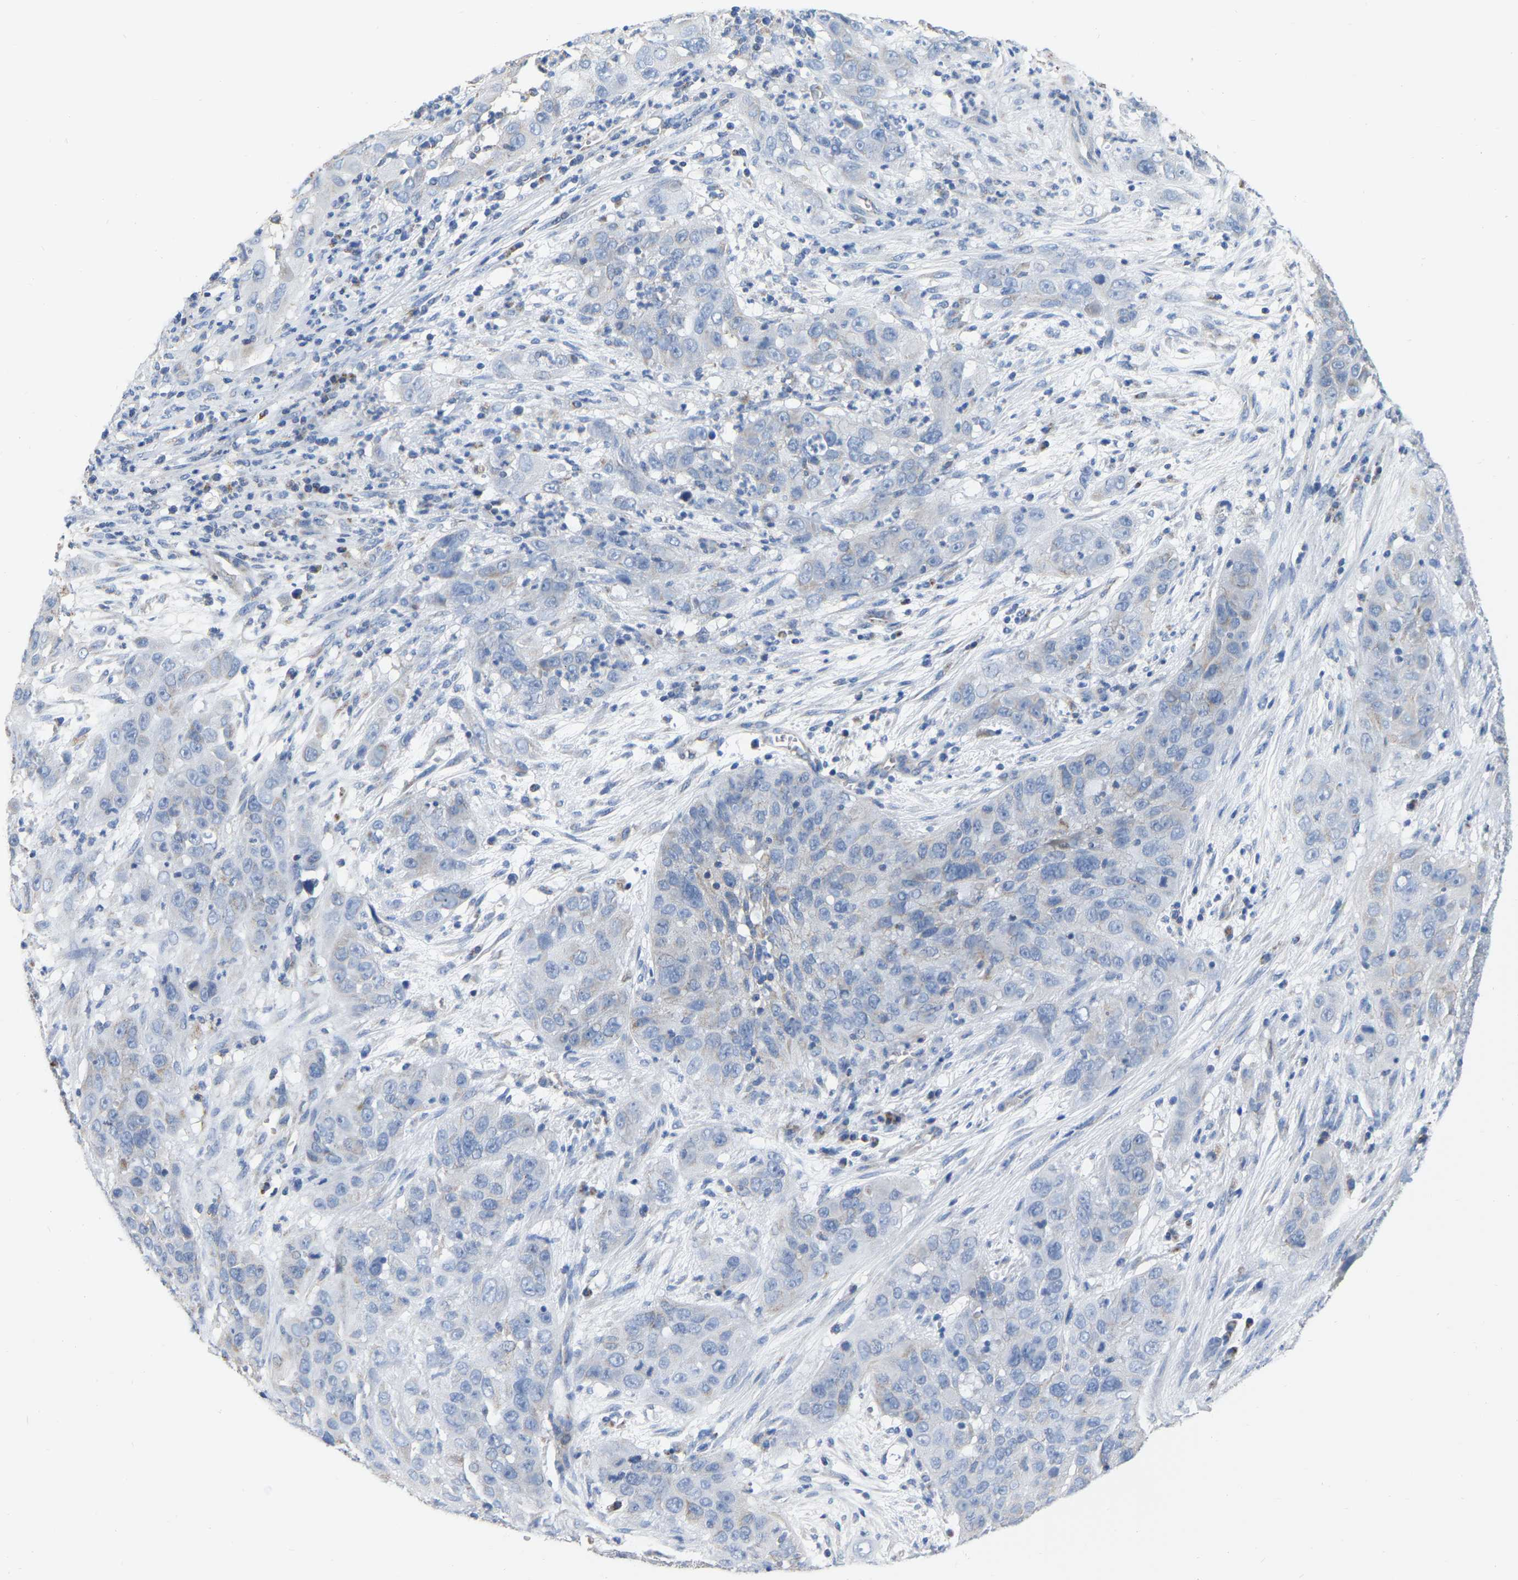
{"staining": {"intensity": "negative", "quantity": "none", "location": "none"}, "tissue": "cervical cancer", "cell_type": "Tumor cells", "image_type": "cancer", "snomed": [{"axis": "morphology", "description": "Squamous cell carcinoma, NOS"}, {"axis": "topography", "description": "Cervix"}], "caption": "Squamous cell carcinoma (cervical) stained for a protein using immunohistochemistry (IHC) demonstrates no expression tumor cells.", "gene": "CBLB", "patient": {"sex": "female", "age": 32}}